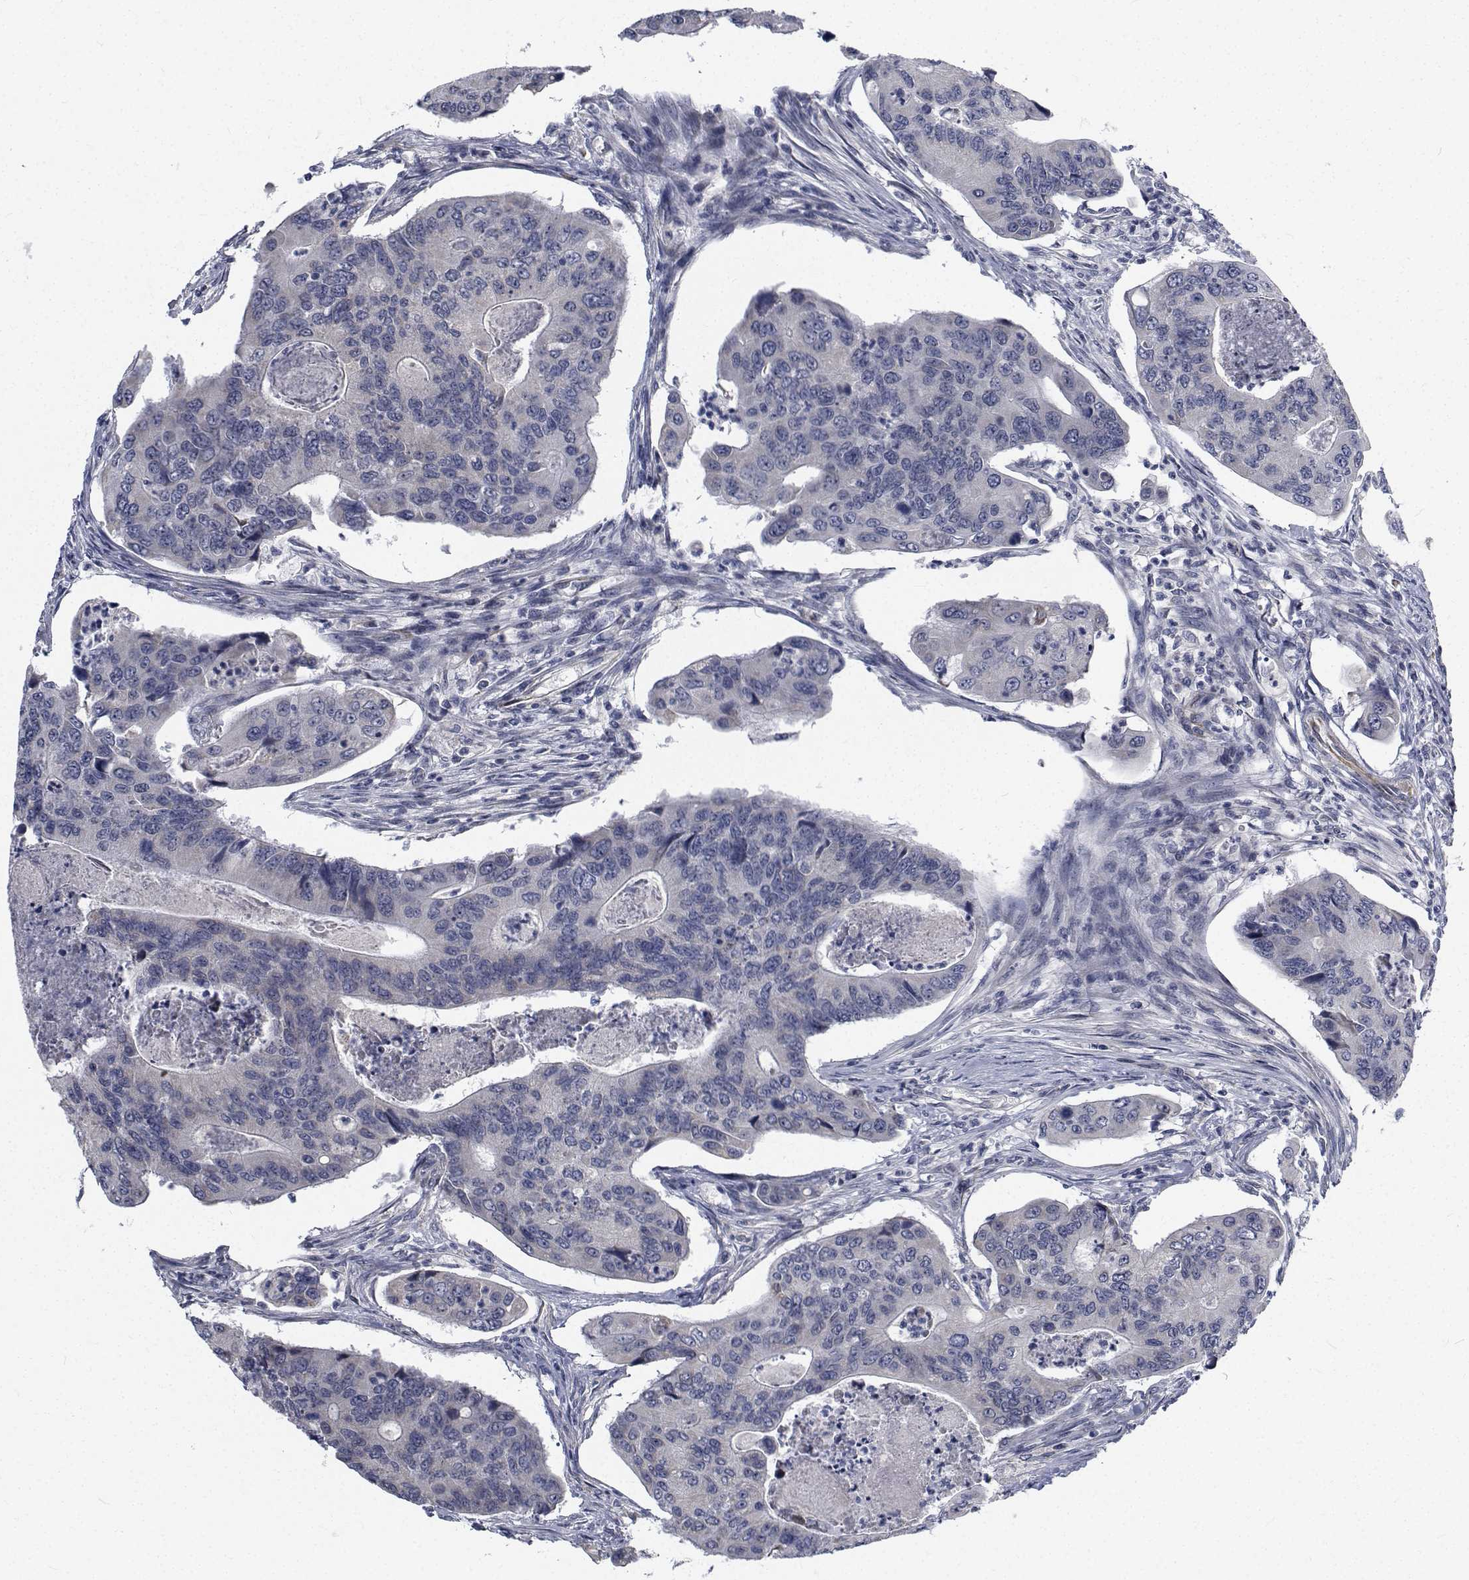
{"staining": {"intensity": "negative", "quantity": "none", "location": "none"}, "tissue": "colorectal cancer", "cell_type": "Tumor cells", "image_type": "cancer", "snomed": [{"axis": "morphology", "description": "Adenocarcinoma, NOS"}, {"axis": "topography", "description": "Colon"}], "caption": "The micrograph demonstrates no staining of tumor cells in colorectal cancer (adenocarcinoma).", "gene": "TTBK1", "patient": {"sex": "female", "age": 67}}